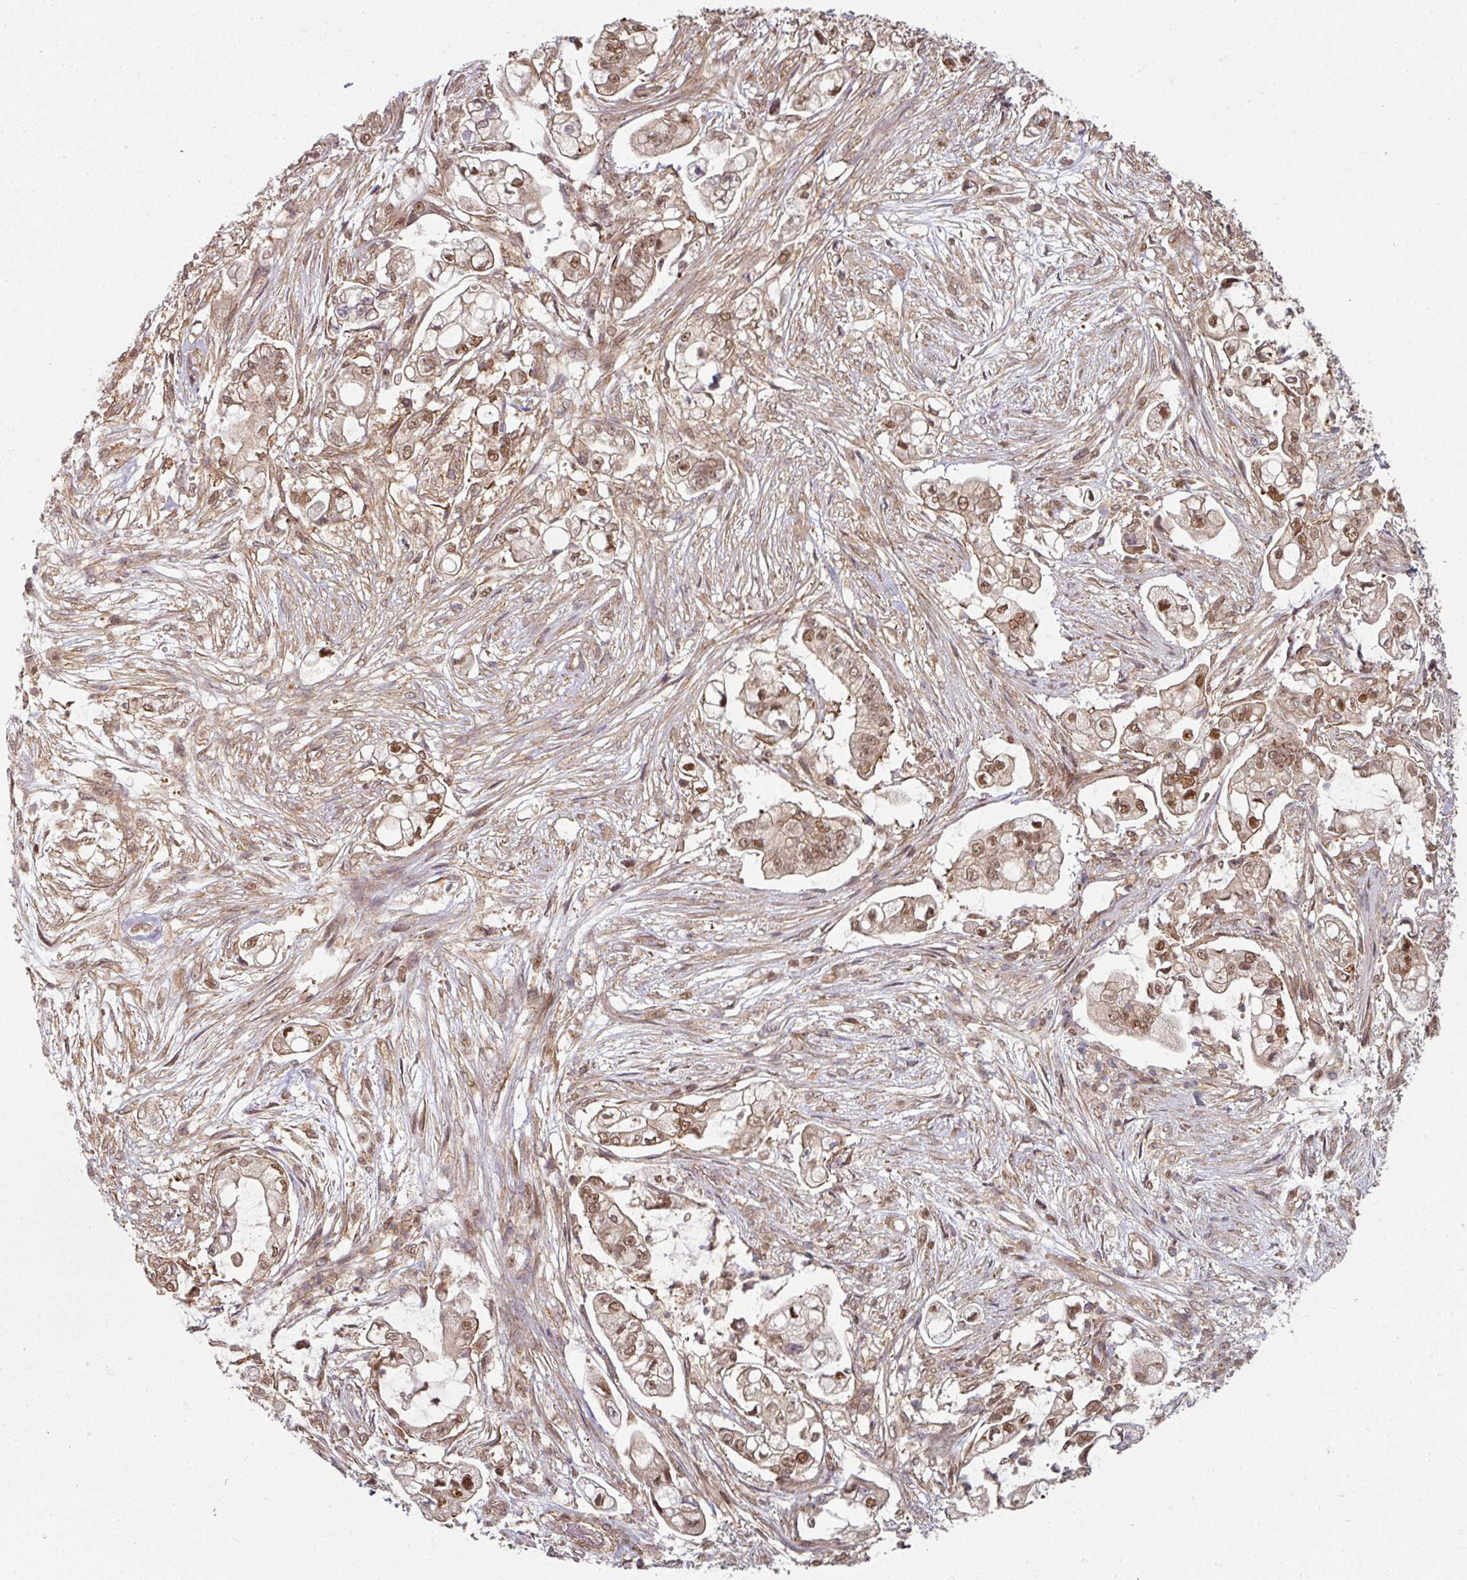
{"staining": {"intensity": "moderate", "quantity": ">75%", "location": "cytoplasmic/membranous,nuclear"}, "tissue": "pancreatic cancer", "cell_type": "Tumor cells", "image_type": "cancer", "snomed": [{"axis": "morphology", "description": "Adenocarcinoma, NOS"}, {"axis": "topography", "description": "Pancreas"}], "caption": "This is an image of immunohistochemistry staining of pancreatic cancer, which shows moderate staining in the cytoplasmic/membranous and nuclear of tumor cells.", "gene": "PSME3IP1", "patient": {"sex": "female", "age": 69}}